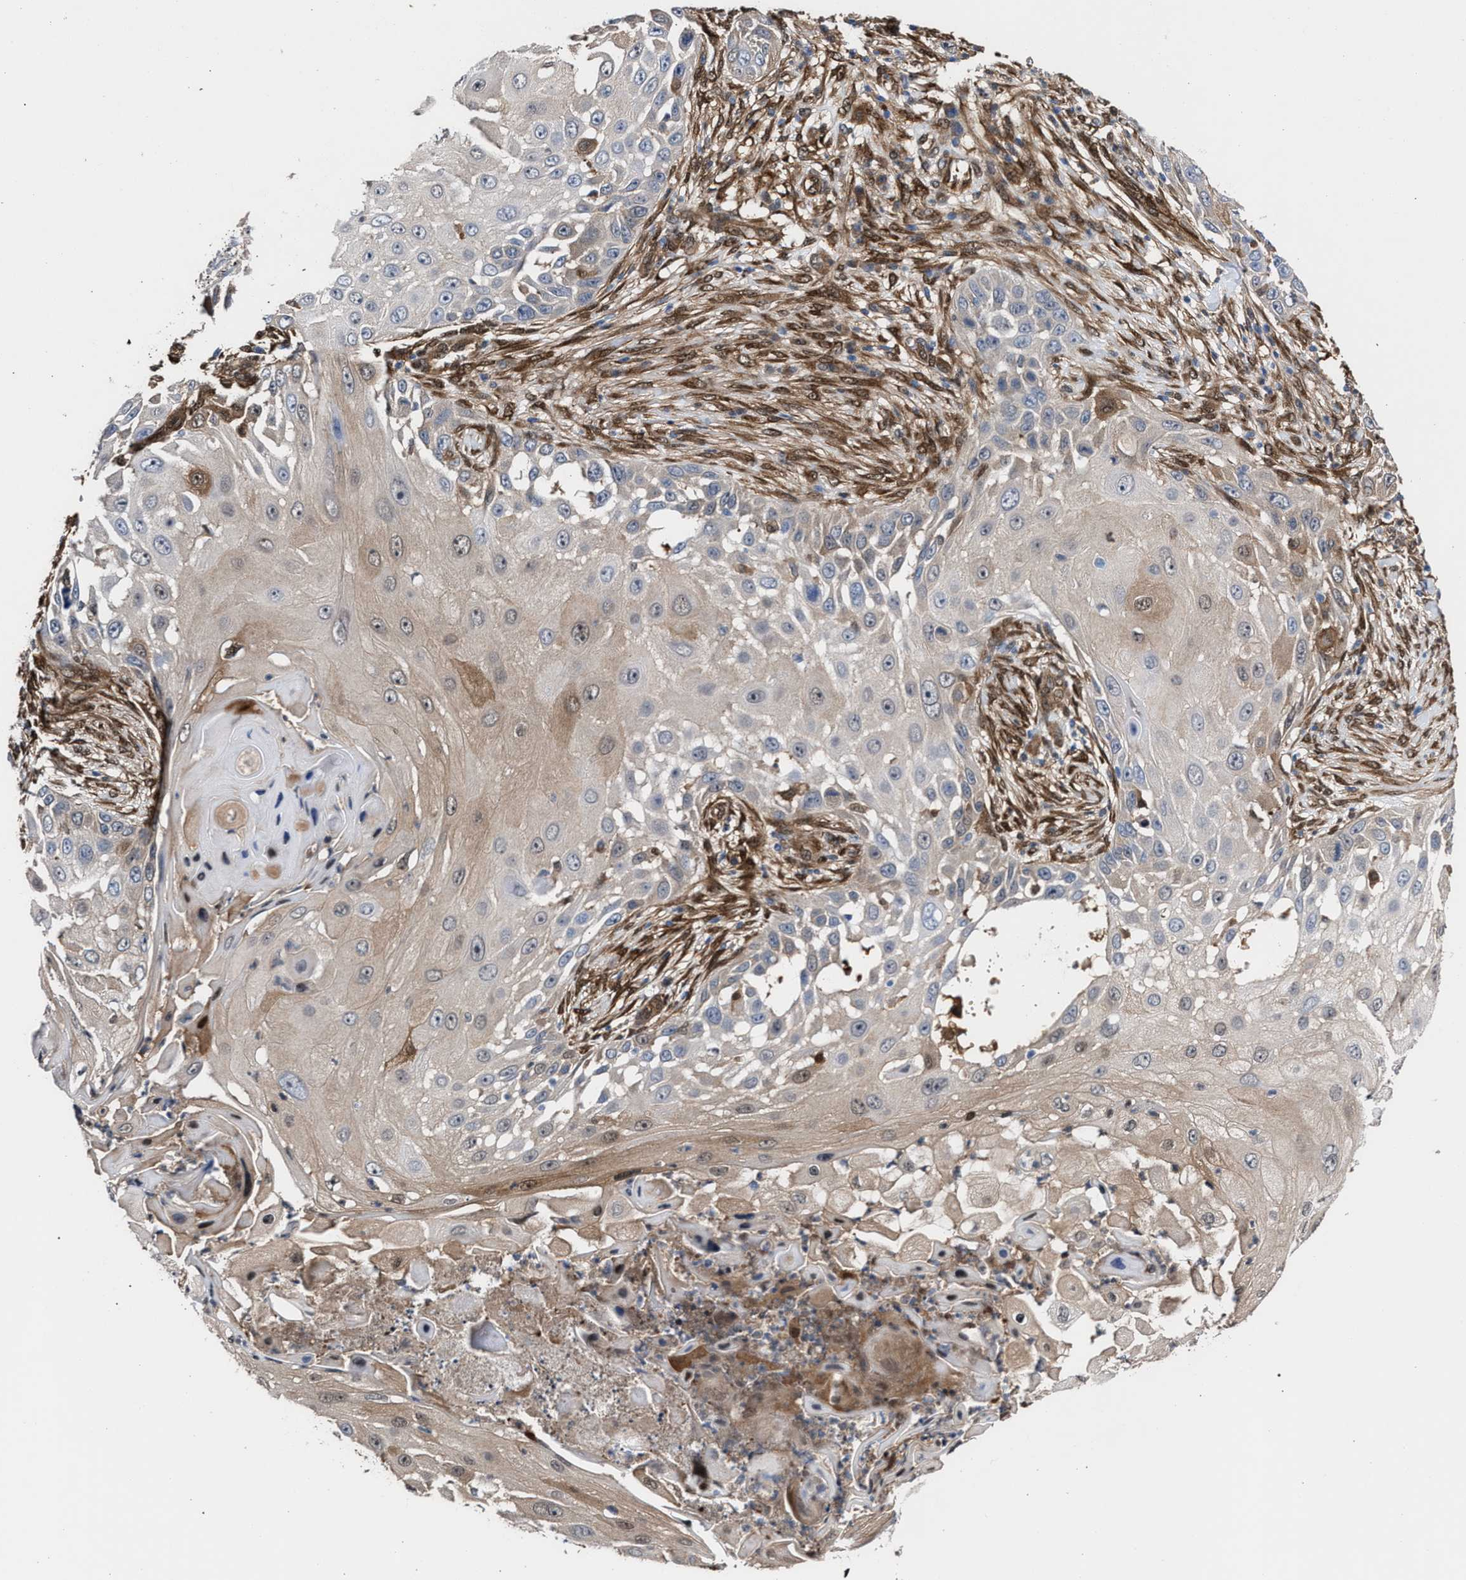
{"staining": {"intensity": "weak", "quantity": "<25%", "location": "cytoplasmic/membranous,nuclear"}, "tissue": "skin cancer", "cell_type": "Tumor cells", "image_type": "cancer", "snomed": [{"axis": "morphology", "description": "Squamous cell carcinoma, NOS"}, {"axis": "topography", "description": "Skin"}], "caption": "IHC histopathology image of skin squamous cell carcinoma stained for a protein (brown), which demonstrates no staining in tumor cells.", "gene": "TP53I3", "patient": {"sex": "female", "age": 44}}